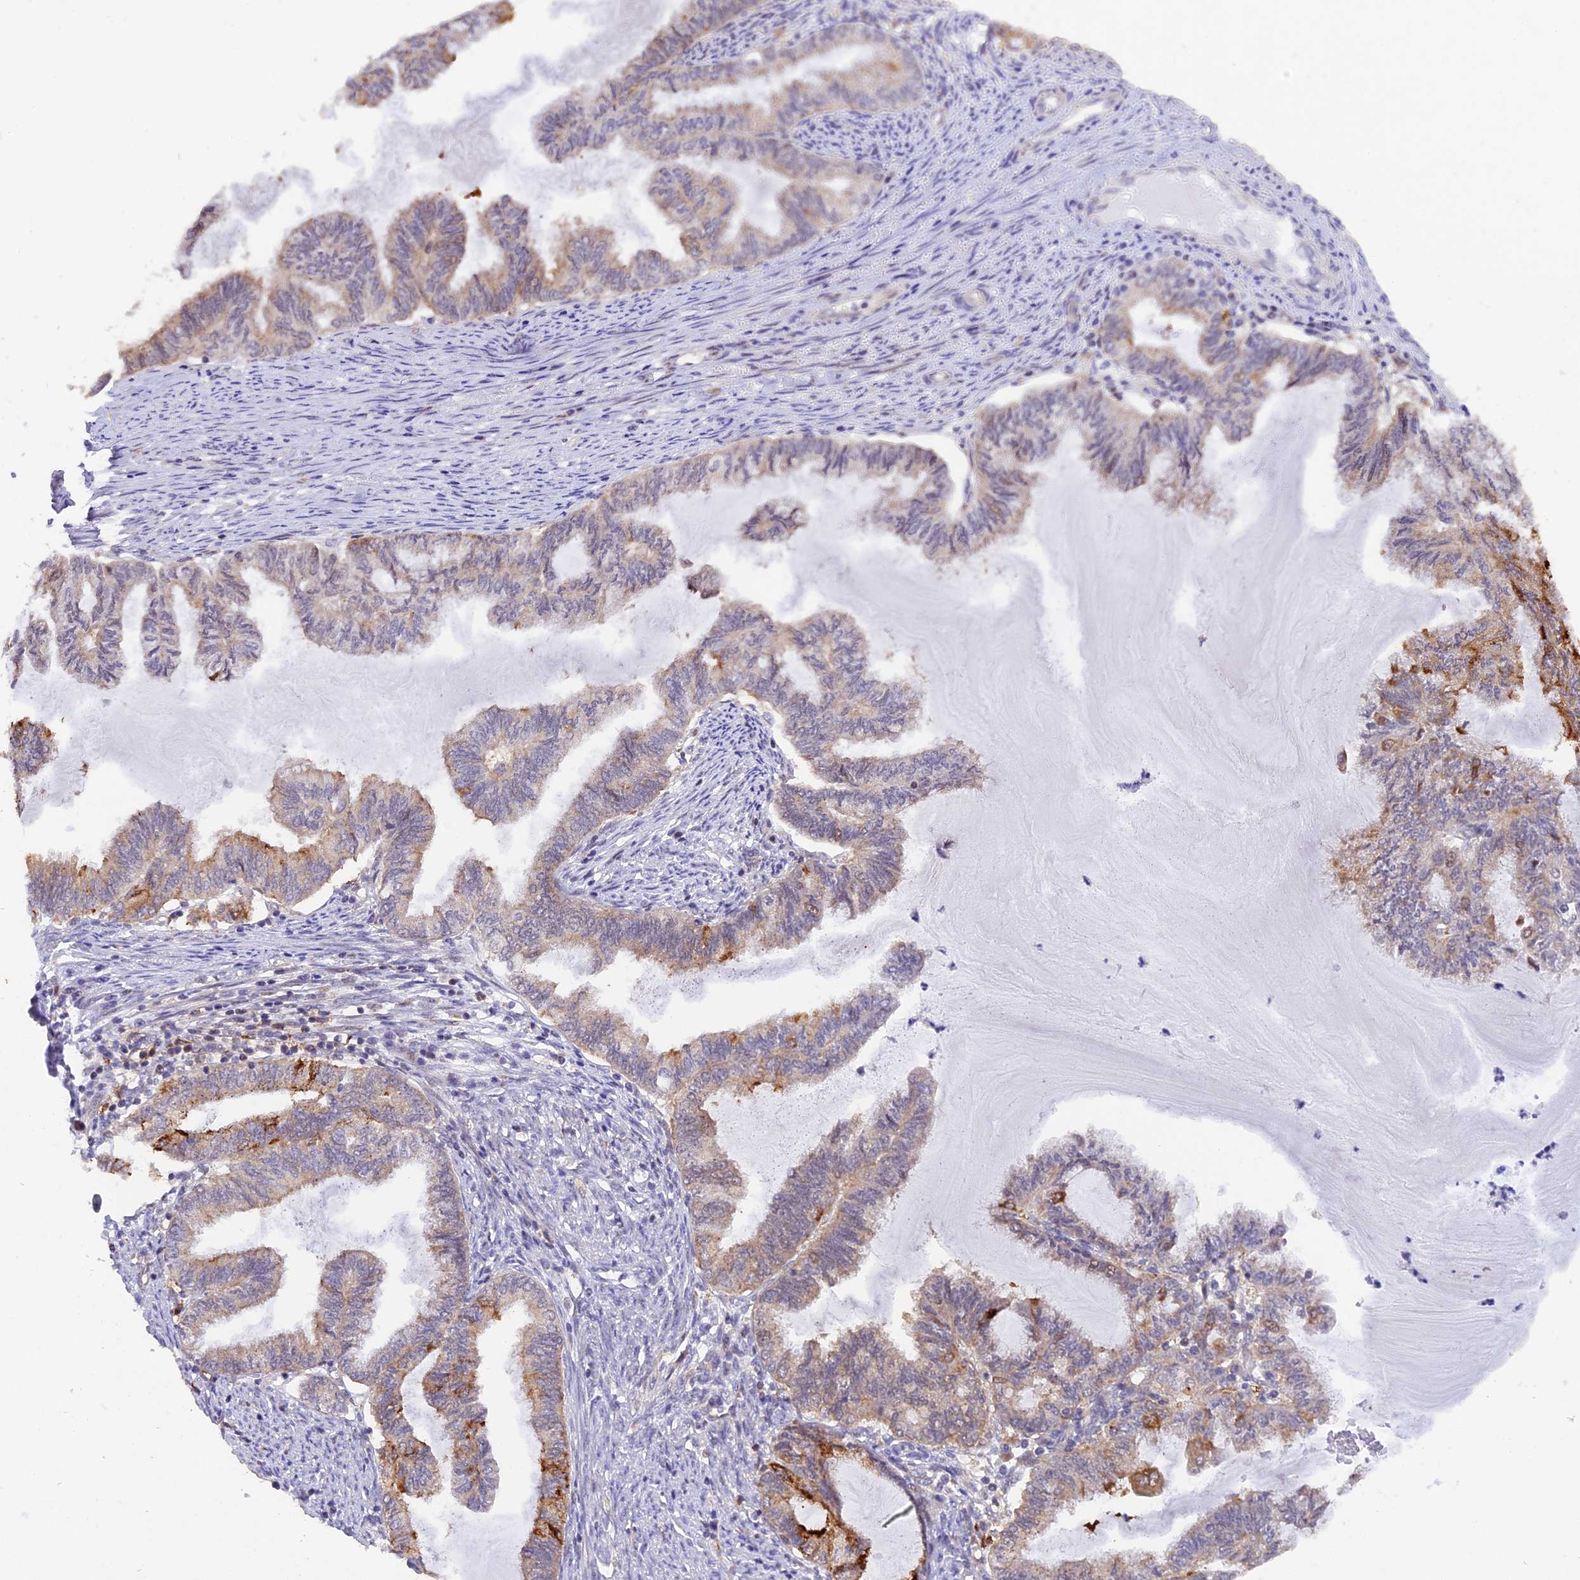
{"staining": {"intensity": "strong", "quantity": "25%-75%", "location": "cytoplasmic/membranous"}, "tissue": "endometrial cancer", "cell_type": "Tumor cells", "image_type": "cancer", "snomed": [{"axis": "morphology", "description": "Adenocarcinoma, NOS"}, {"axis": "topography", "description": "Endometrium"}], "caption": "Adenocarcinoma (endometrial) was stained to show a protein in brown. There is high levels of strong cytoplasmic/membranous positivity in about 25%-75% of tumor cells.", "gene": "SAMD4A", "patient": {"sex": "female", "age": 86}}